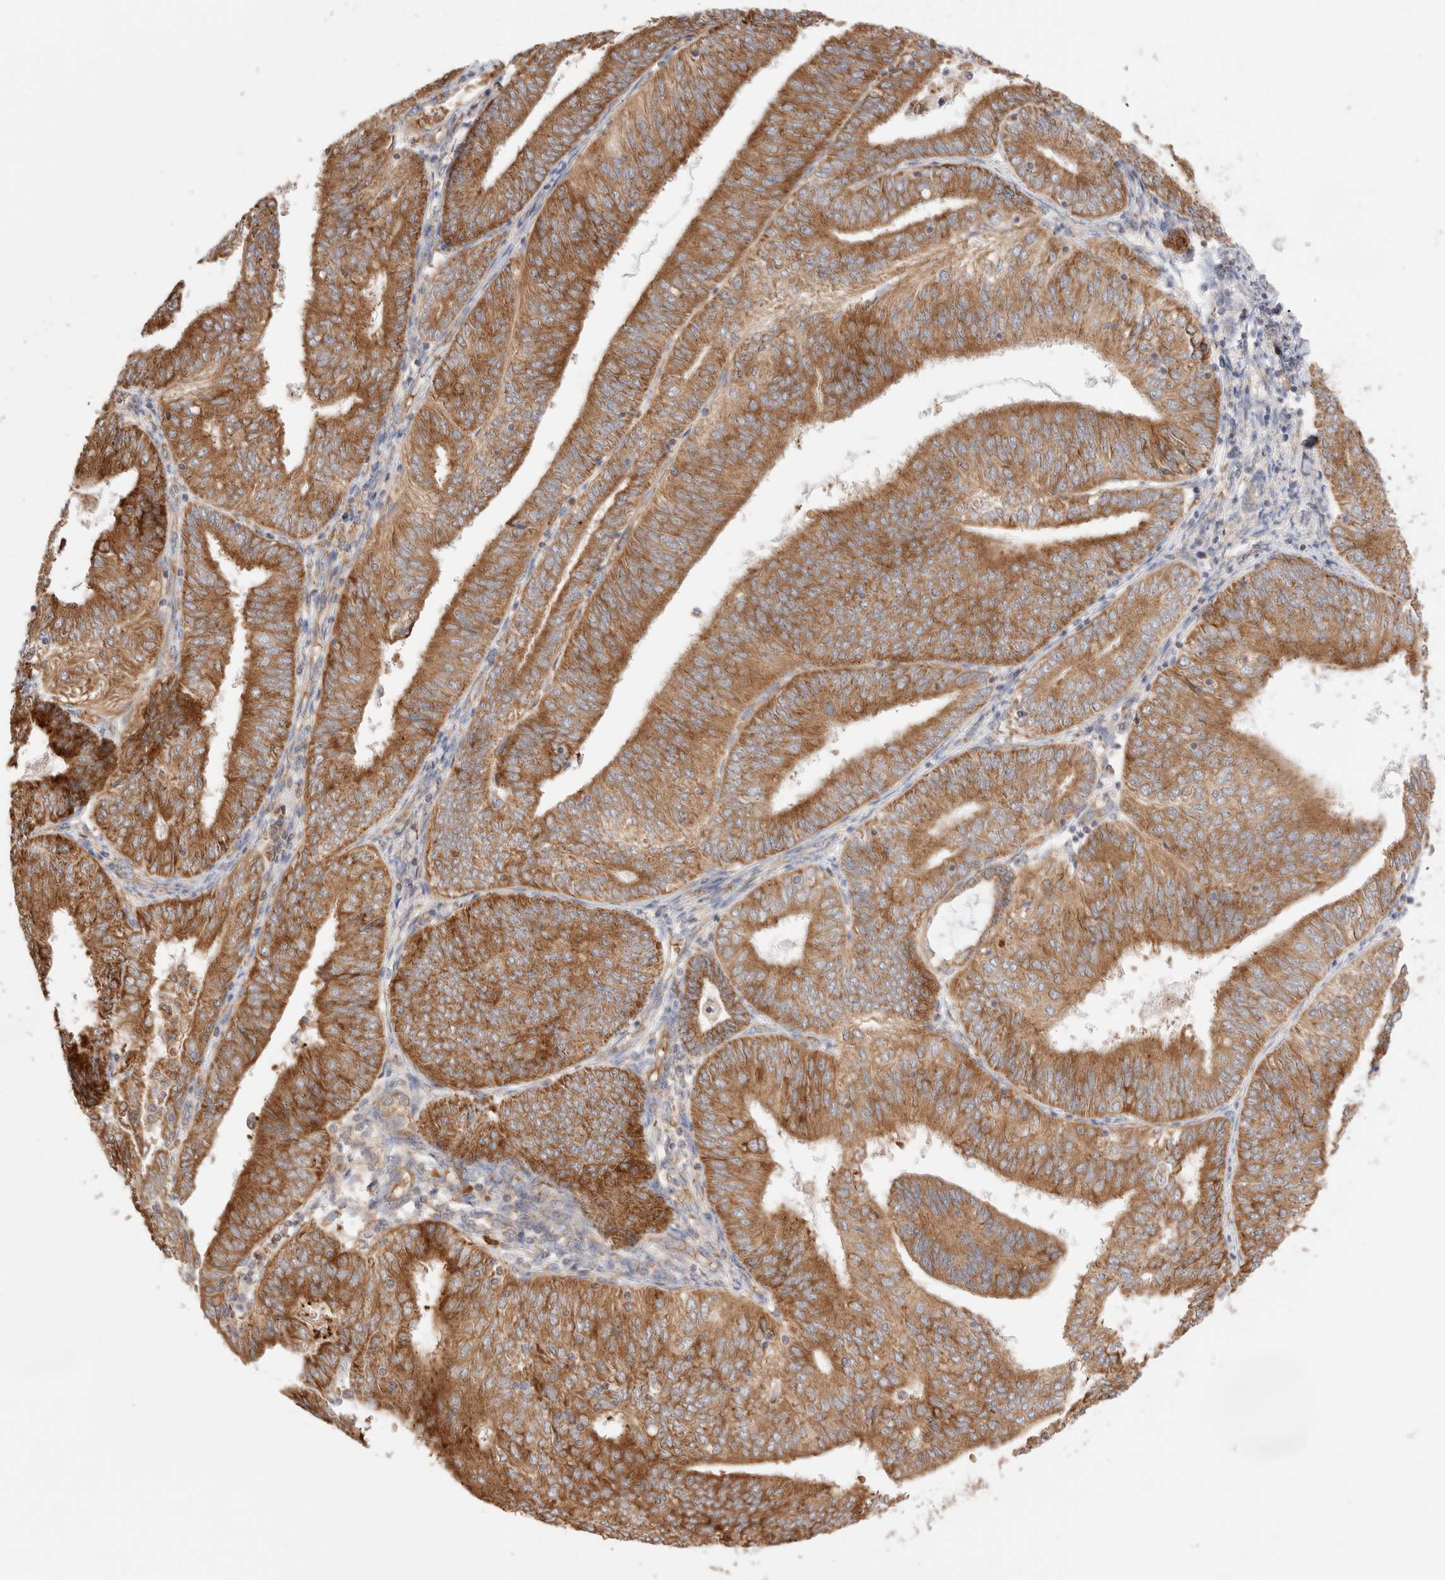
{"staining": {"intensity": "moderate", "quantity": ">75%", "location": "cytoplasmic/membranous"}, "tissue": "endometrial cancer", "cell_type": "Tumor cells", "image_type": "cancer", "snomed": [{"axis": "morphology", "description": "Adenocarcinoma, NOS"}, {"axis": "topography", "description": "Endometrium"}], "caption": "High-power microscopy captured an IHC micrograph of endometrial adenocarcinoma, revealing moderate cytoplasmic/membranous positivity in about >75% of tumor cells.", "gene": "UTS2B", "patient": {"sex": "female", "age": 58}}